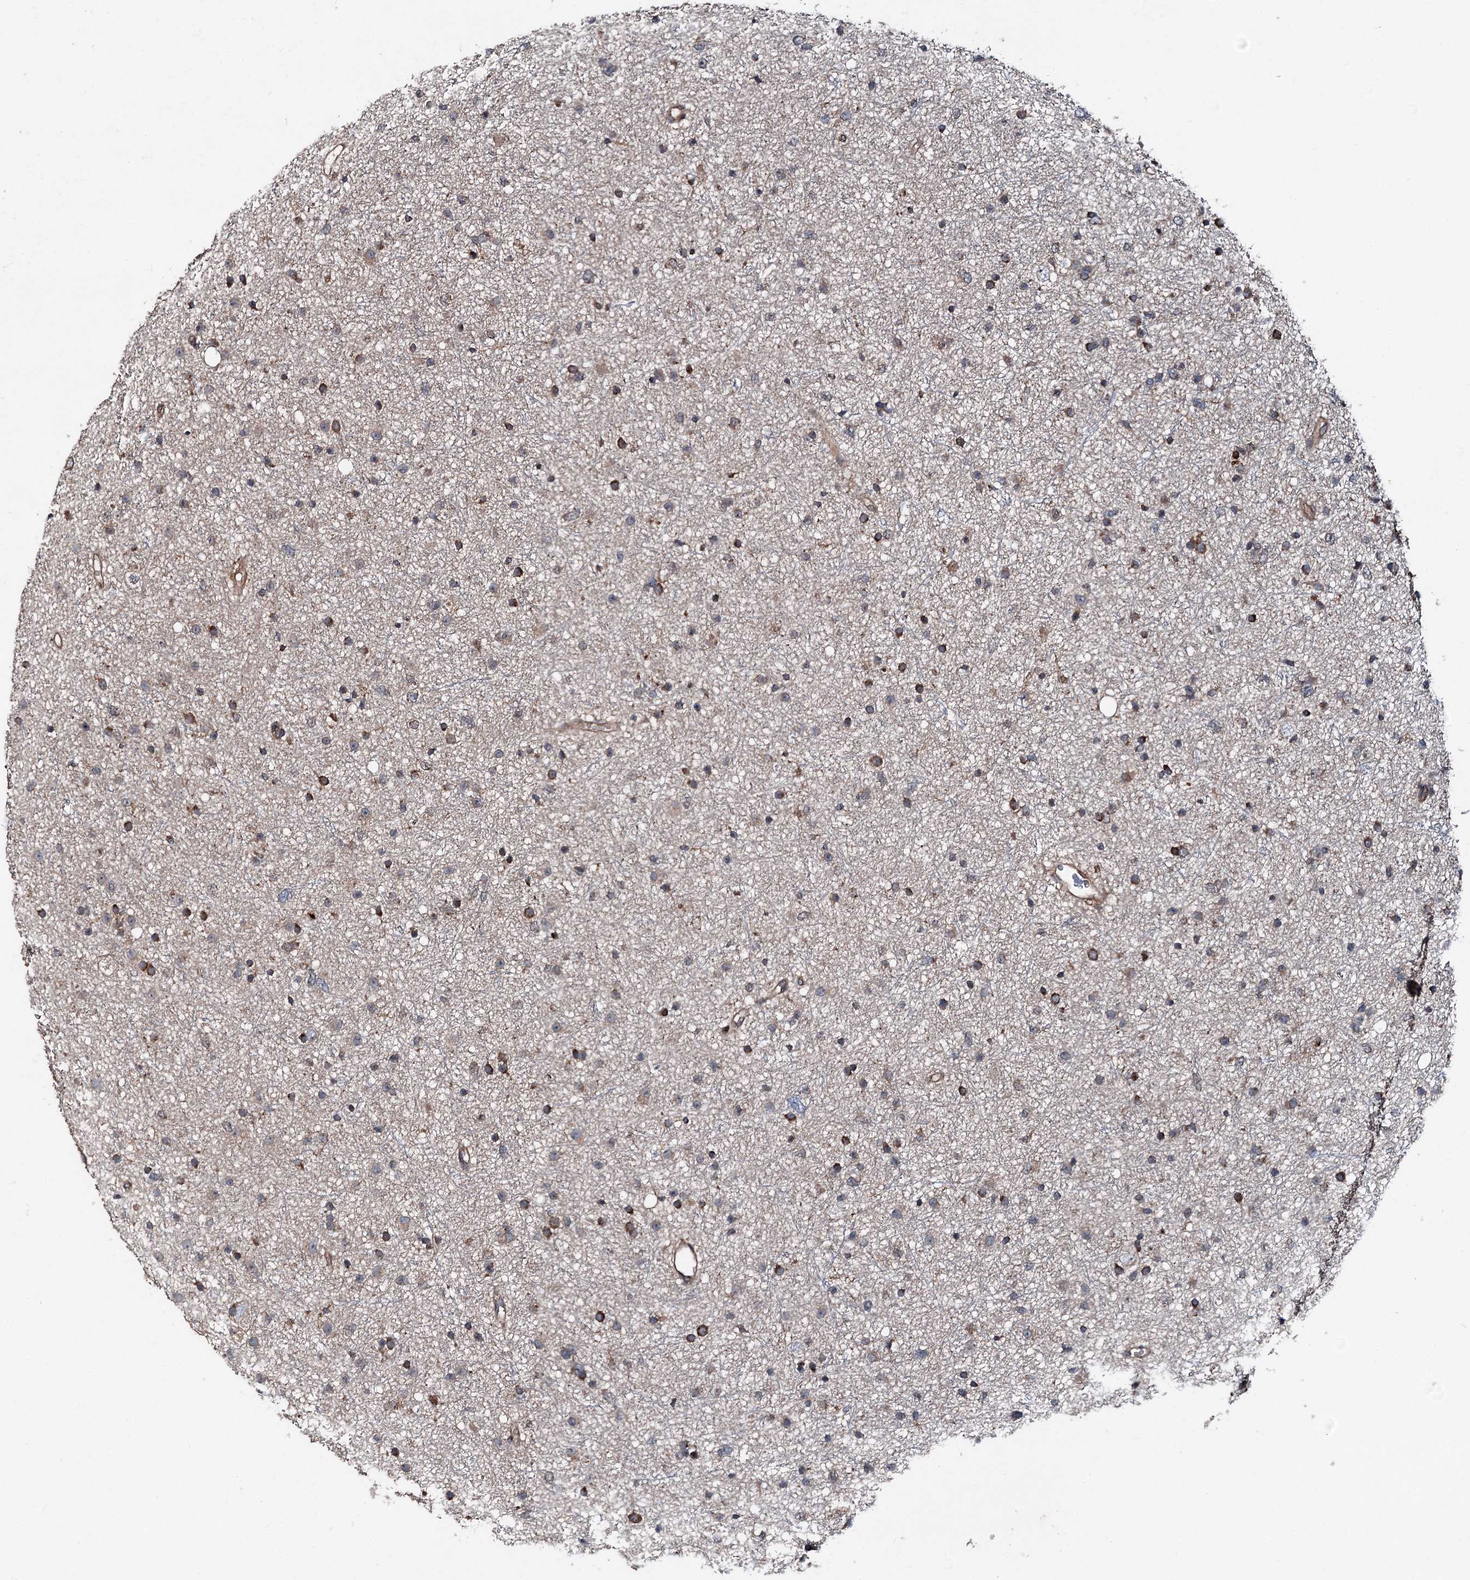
{"staining": {"intensity": "strong", "quantity": "25%-75%", "location": "cytoplasmic/membranous"}, "tissue": "glioma", "cell_type": "Tumor cells", "image_type": "cancer", "snomed": [{"axis": "morphology", "description": "Glioma, malignant, Low grade"}, {"axis": "topography", "description": "Cerebral cortex"}], "caption": "Immunohistochemical staining of human glioma displays high levels of strong cytoplasmic/membranous expression in about 25%-75% of tumor cells.", "gene": "DDIAS", "patient": {"sex": "female", "age": 39}}